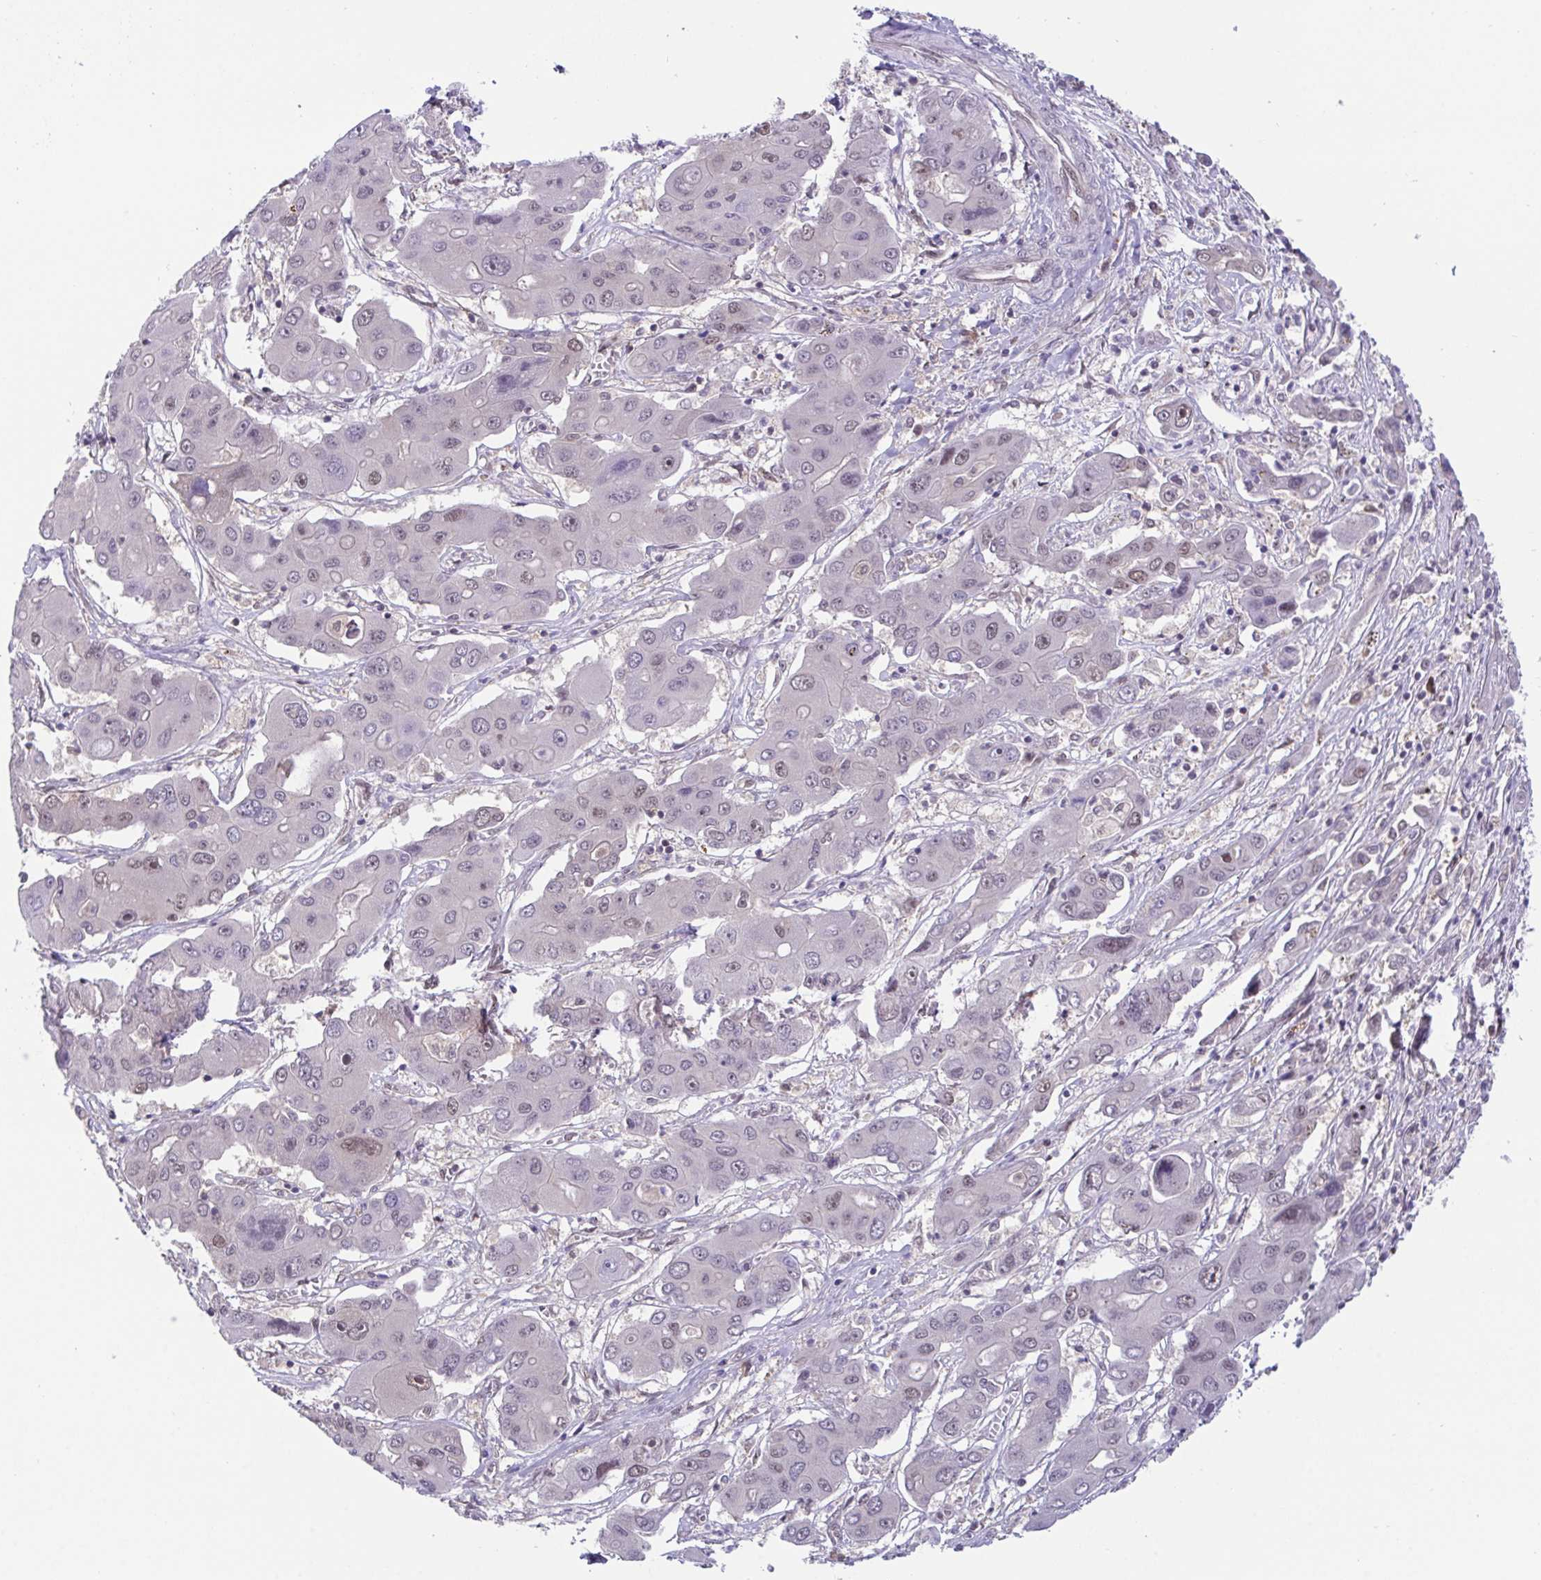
{"staining": {"intensity": "weak", "quantity": "<25%", "location": "nuclear"}, "tissue": "liver cancer", "cell_type": "Tumor cells", "image_type": "cancer", "snomed": [{"axis": "morphology", "description": "Cholangiocarcinoma"}, {"axis": "topography", "description": "Liver"}], "caption": "Human liver cancer stained for a protein using immunohistochemistry shows no staining in tumor cells.", "gene": "ZNF444", "patient": {"sex": "male", "age": 67}}